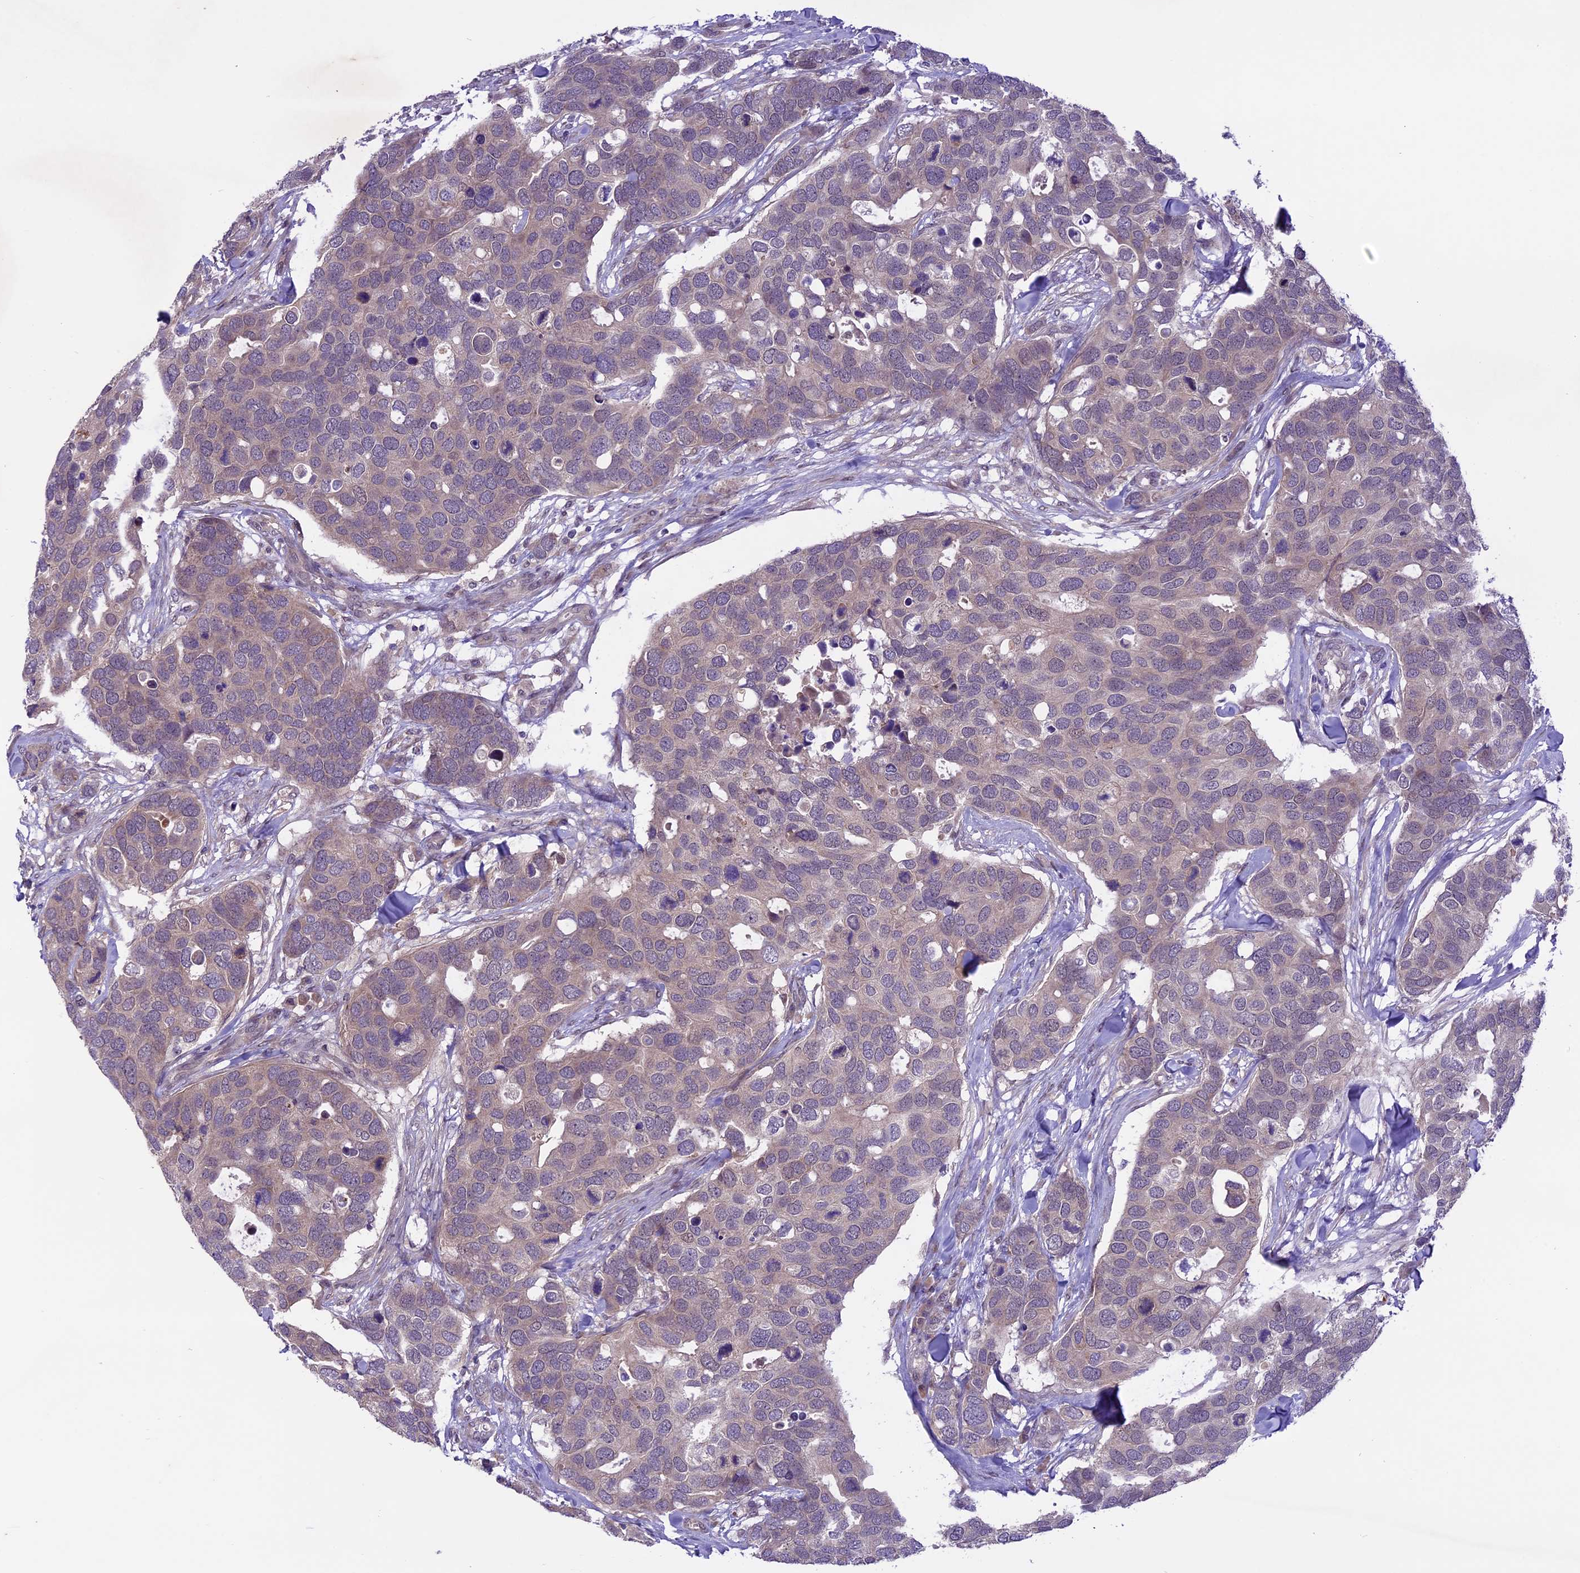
{"staining": {"intensity": "weak", "quantity": "25%-75%", "location": "cytoplasmic/membranous"}, "tissue": "breast cancer", "cell_type": "Tumor cells", "image_type": "cancer", "snomed": [{"axis": "morphology", "description": "Duct carcinoma"}, {"axis": "topography", "description": "Breast"}], "caption": "Immunohistochemical staining of breast cancer reveals low levels of weak cytoplasmic/membranous protein positivity in approximately 25%-75% of tumor cells.", "gene": "SPRED1", "patient": {"sex": "female", "age": 83}}